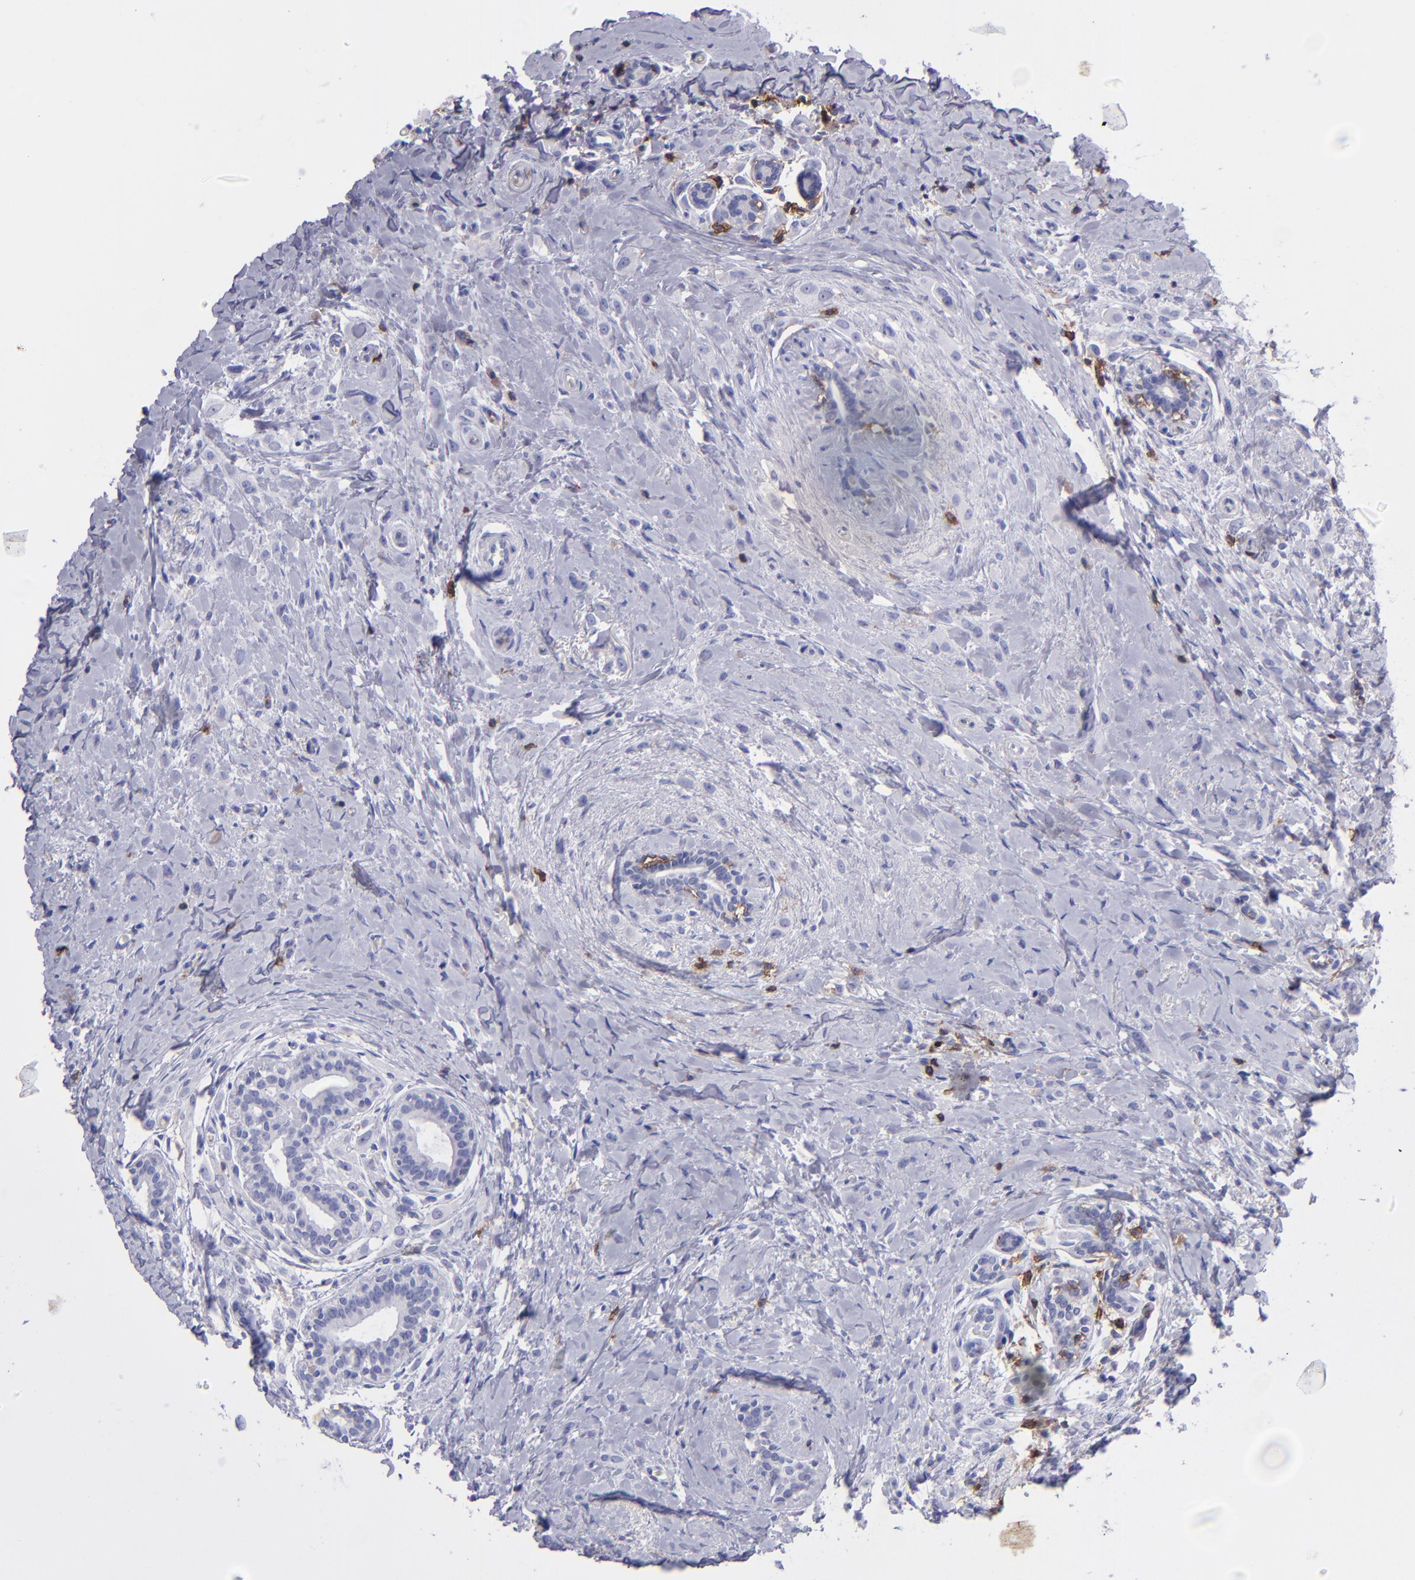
{"staining": {"intensity": "negative", "quantity": "none", "location": "none"}, "tissue": "breast cancer", "cell_type": "Tumor cells", "image_type": "cancer", "snomed": [{"axis": "morphology", "description": "Lobular carcinoma"}, {"axis": "topography", "description": "Breast"}], "caption": "Breast cancer was stained to show a protein in brown. There is no significant positivity in tumor cells. The staining is performed using DAB brown chromogen with nuclei counter-stained in using hematoxylin.", "gene": "ICAM3", "patient": {"sex": "female", "age": 57}}